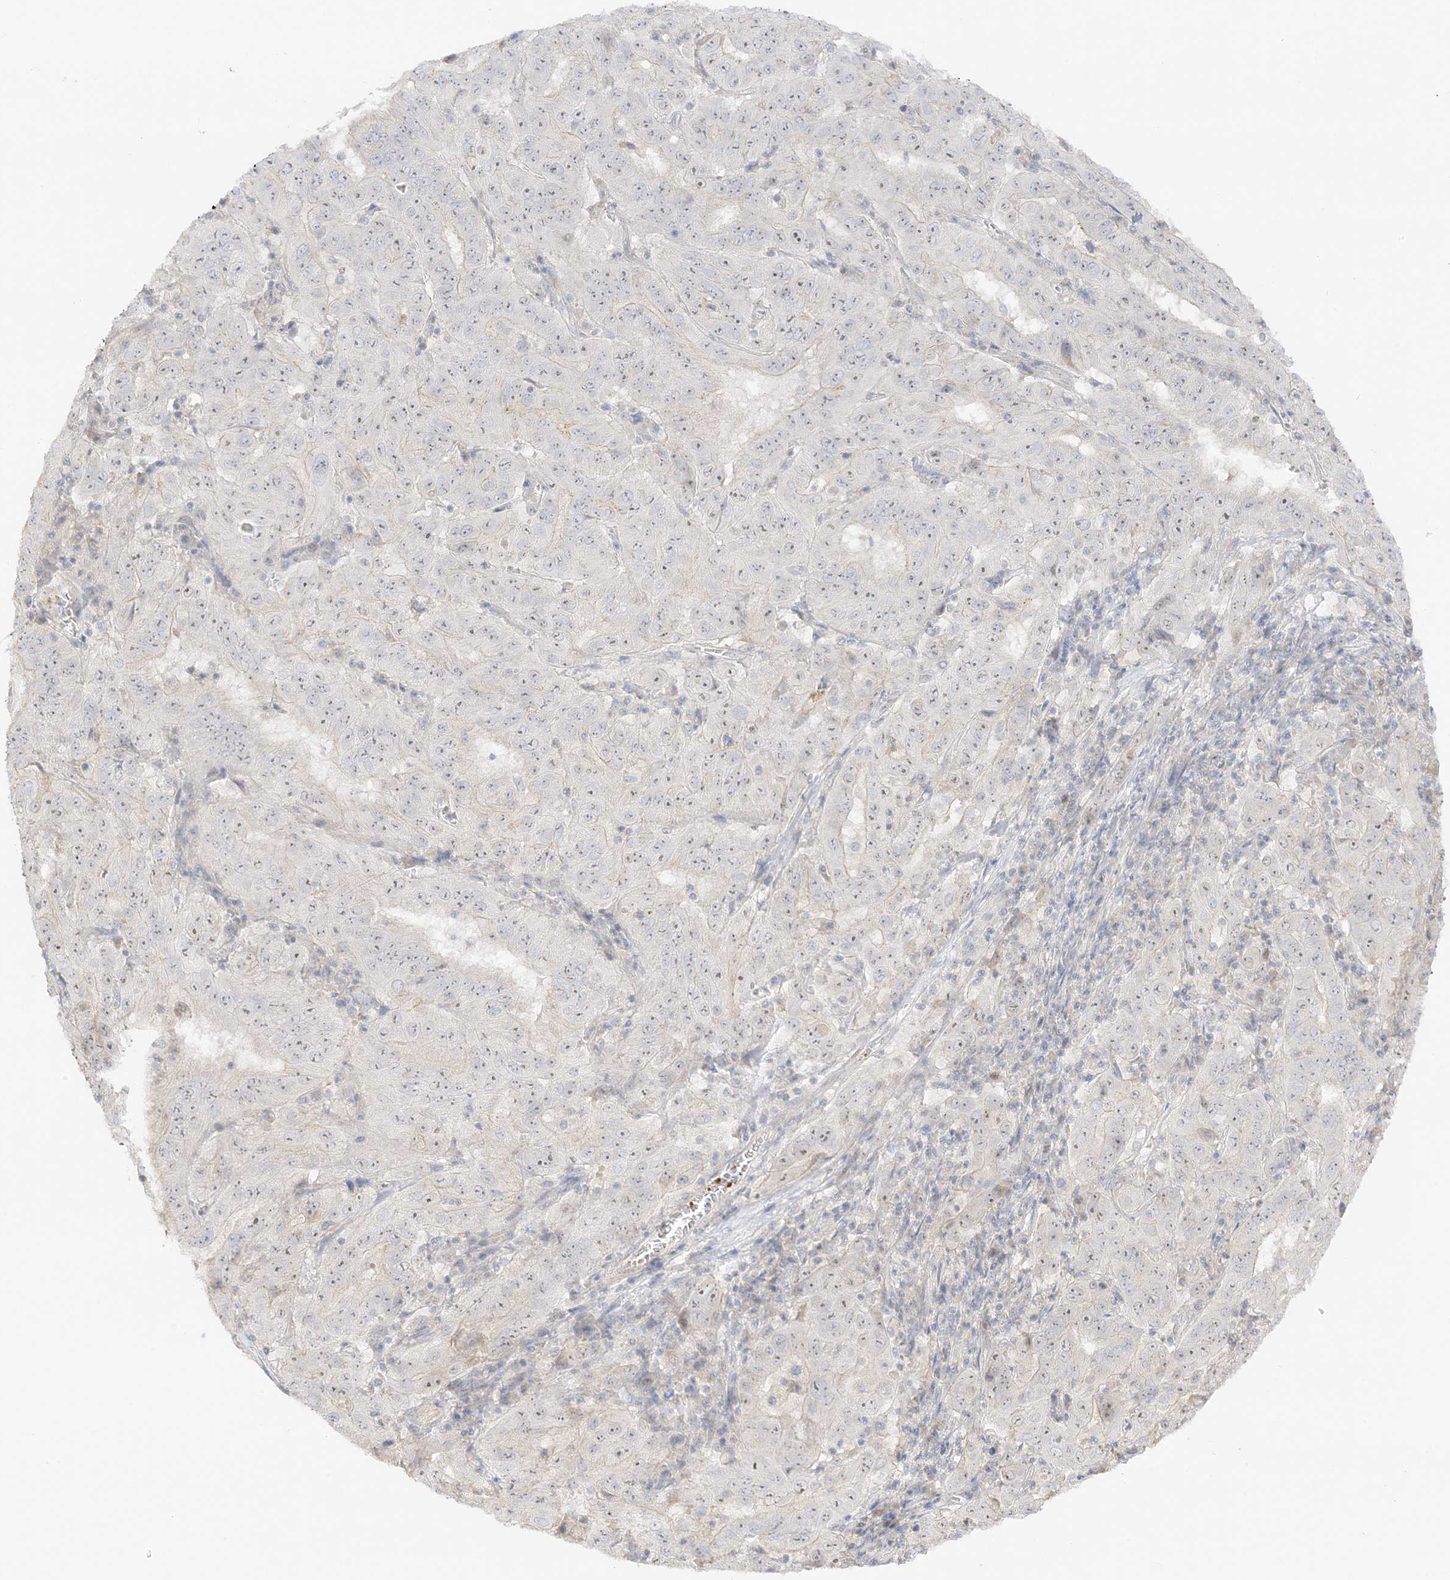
{"staining": {"intensity": "moderate", "quantity": ">75%", "location": "nuclear"}, "tissue": "pancreatic cancer", "cell_type": "Tumor cells", "image_type": "cancer", "snomed": [{"axis": "morphology", "description": "Adenocarcinoma, NOS"}, {"axis": "topography", "description": "Pancreas"}], "caption": "Immunohistochemical staining of human adenocarcinoma (pancreatic) displays moderate nuclear protein expression in approximately >75% of tumor cells. The staining was performed using DAB to visualize the protein expression in brown, while the nuclei were stained in blue with hematoxylin (Magnification: 20x).", "gene": "ETAA1", "patient": {"sex": "male", "age": 63}}